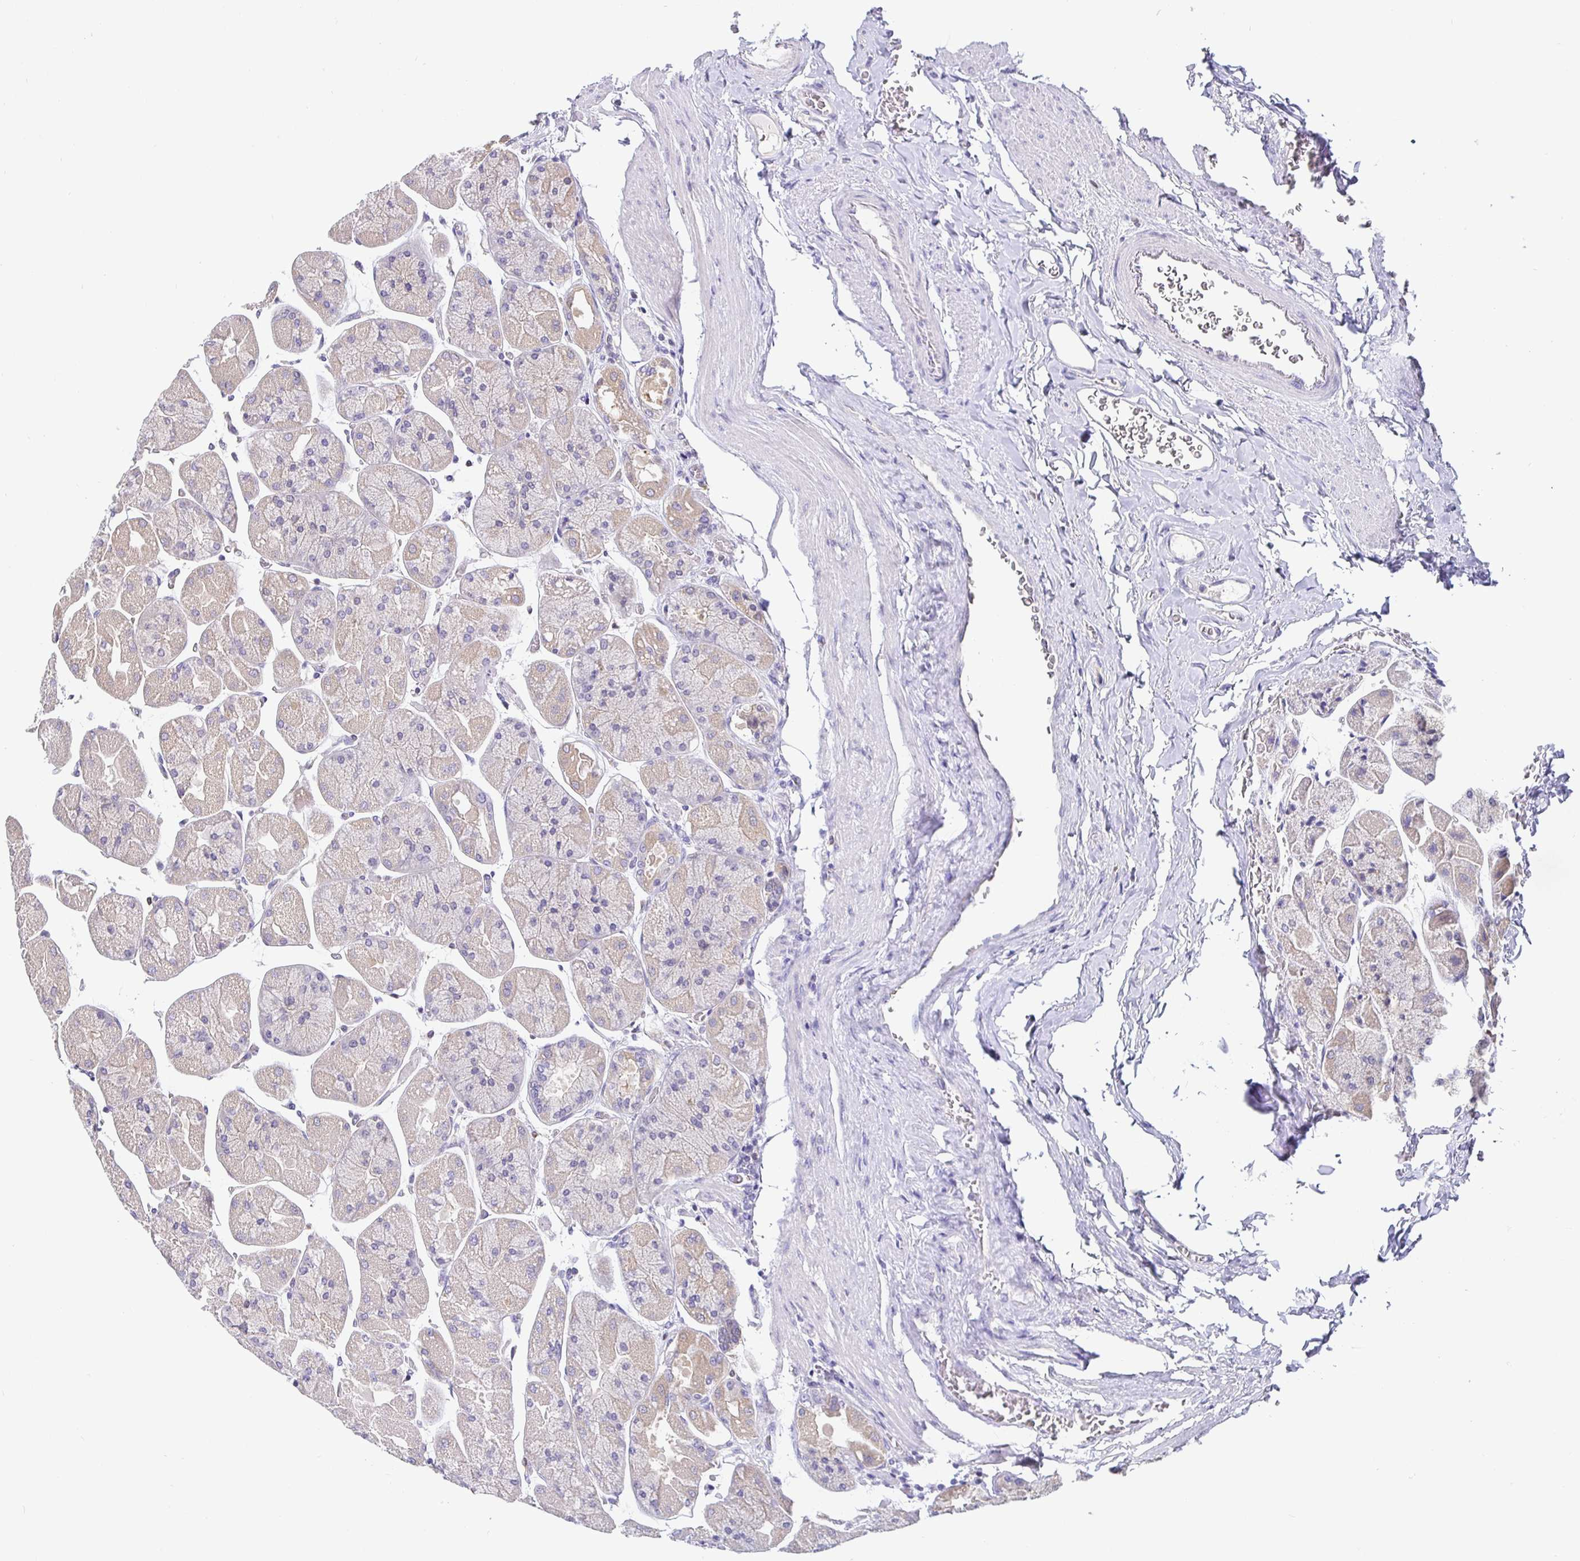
{"staining": {"intensity": "moderate", "quantity": "25%-75%", "location": "cytoplasmic/membranous"}, "tissue": "stomach", "cell_type": "Glandular cells", "image_type": "normal", "snomed": [{"axis": "morphology", "description": "Normal tissue, NOS"}, {"axis": "topography", "description": "Stomach"}], "caption": "Glandular cells display moderate cytoplasmic/membranous positivity in about 25%-75% of cells in normal stomach.", "gene": "SATB1", "patient": {"sex": "female", "age": 61}}